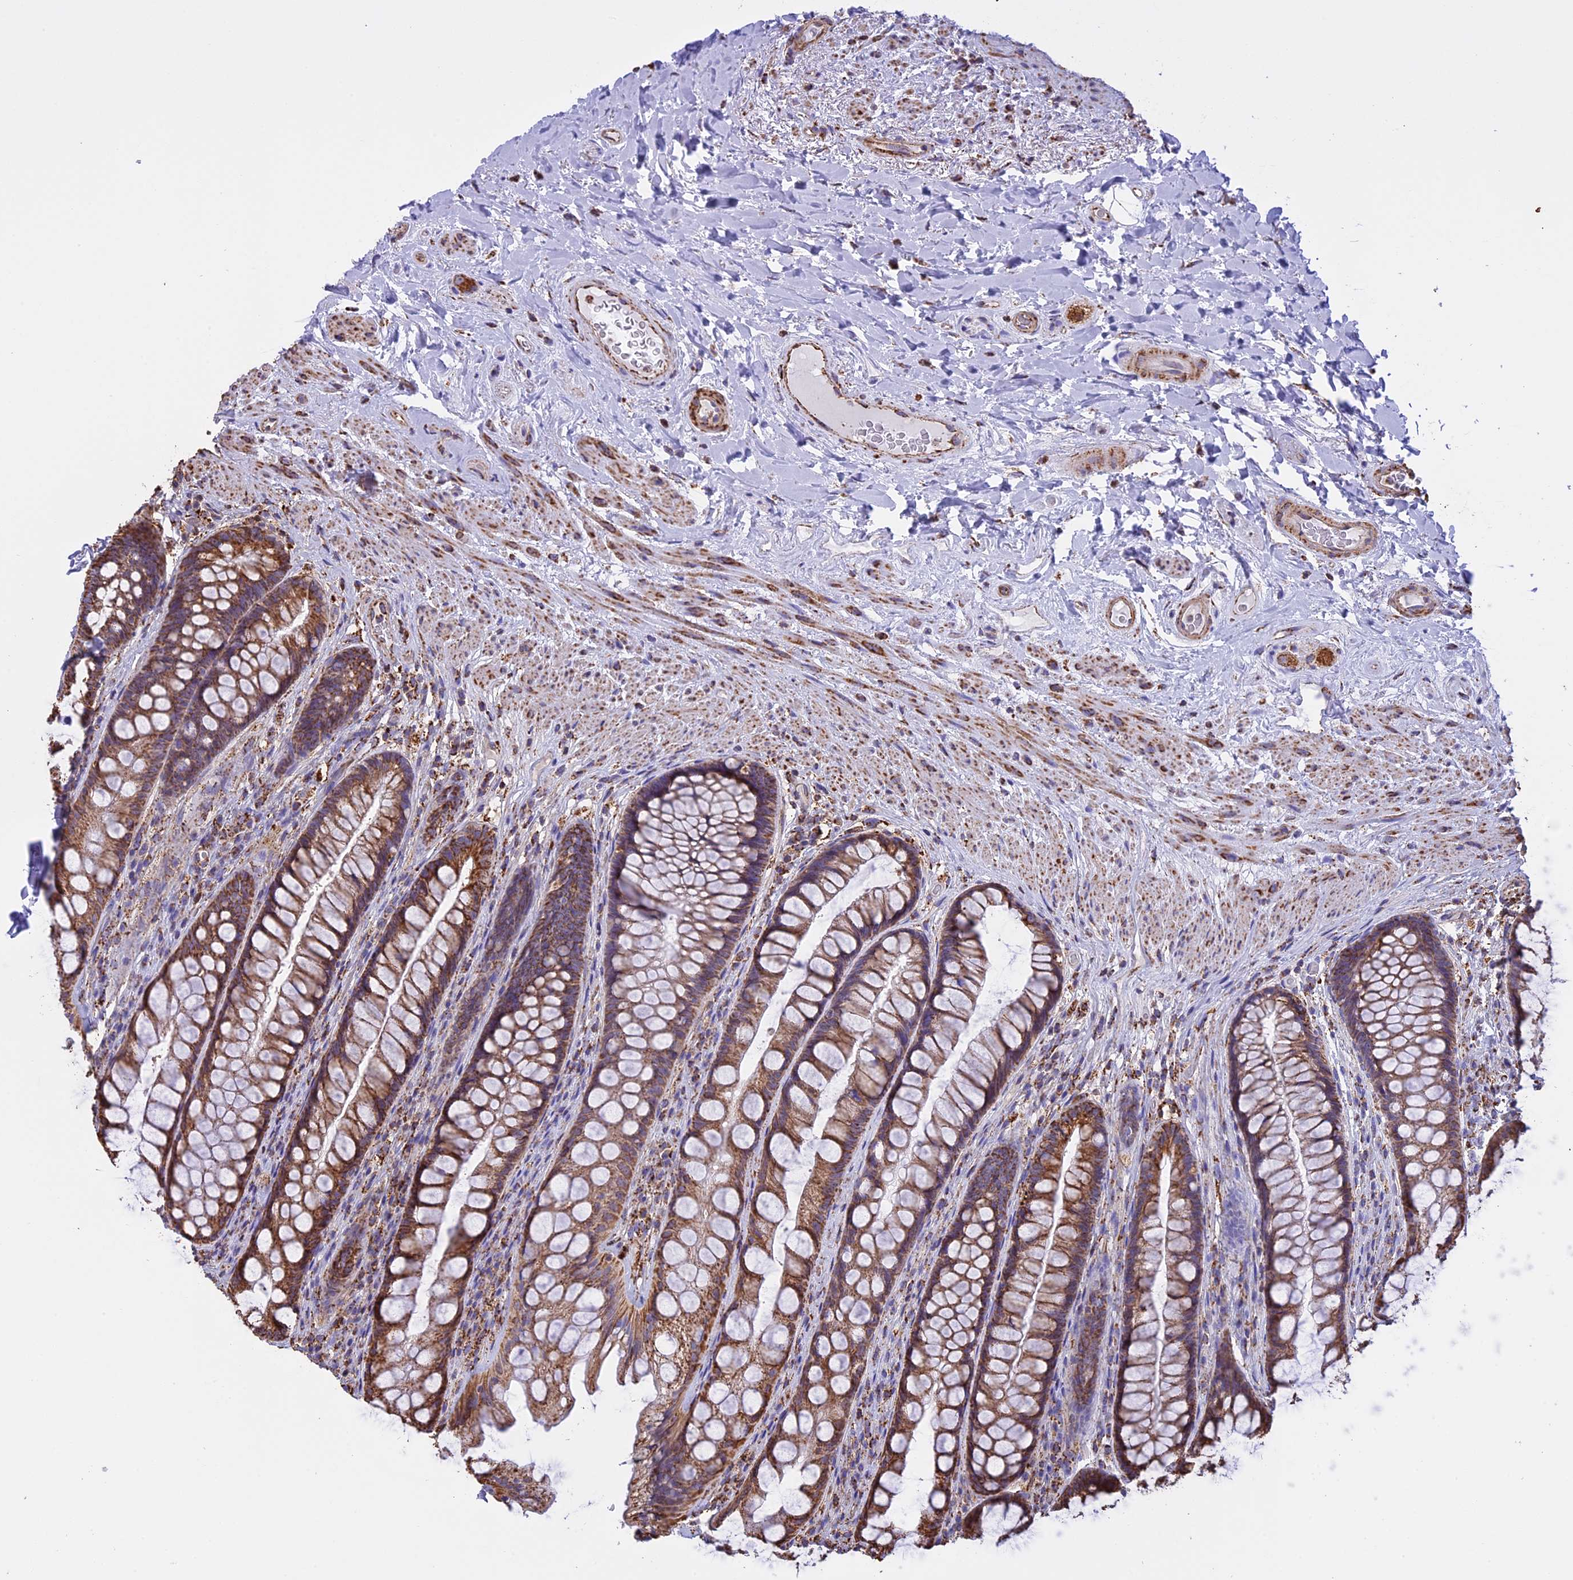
{"staining": {"intensity": "moderate", "quantity": ">75%", "location": "cytoplasmic/membranous"}, "tissue": "rectum", "cell_type": "Glandular cells", "image_type": "normal", "snomed": [{"axis": "morphology", "description": "Normal tissue, NOS"}, {"axis": "topography", "description": "Rectum"}], "caption": "Rectum stained with DAB IHC demonstrates medium levels of moderate cytoplasmic/membranous staining in approximately >75% of glandular cells.", "gene": "KCNG1", "patient": {"sex": "male", "age": 74}}